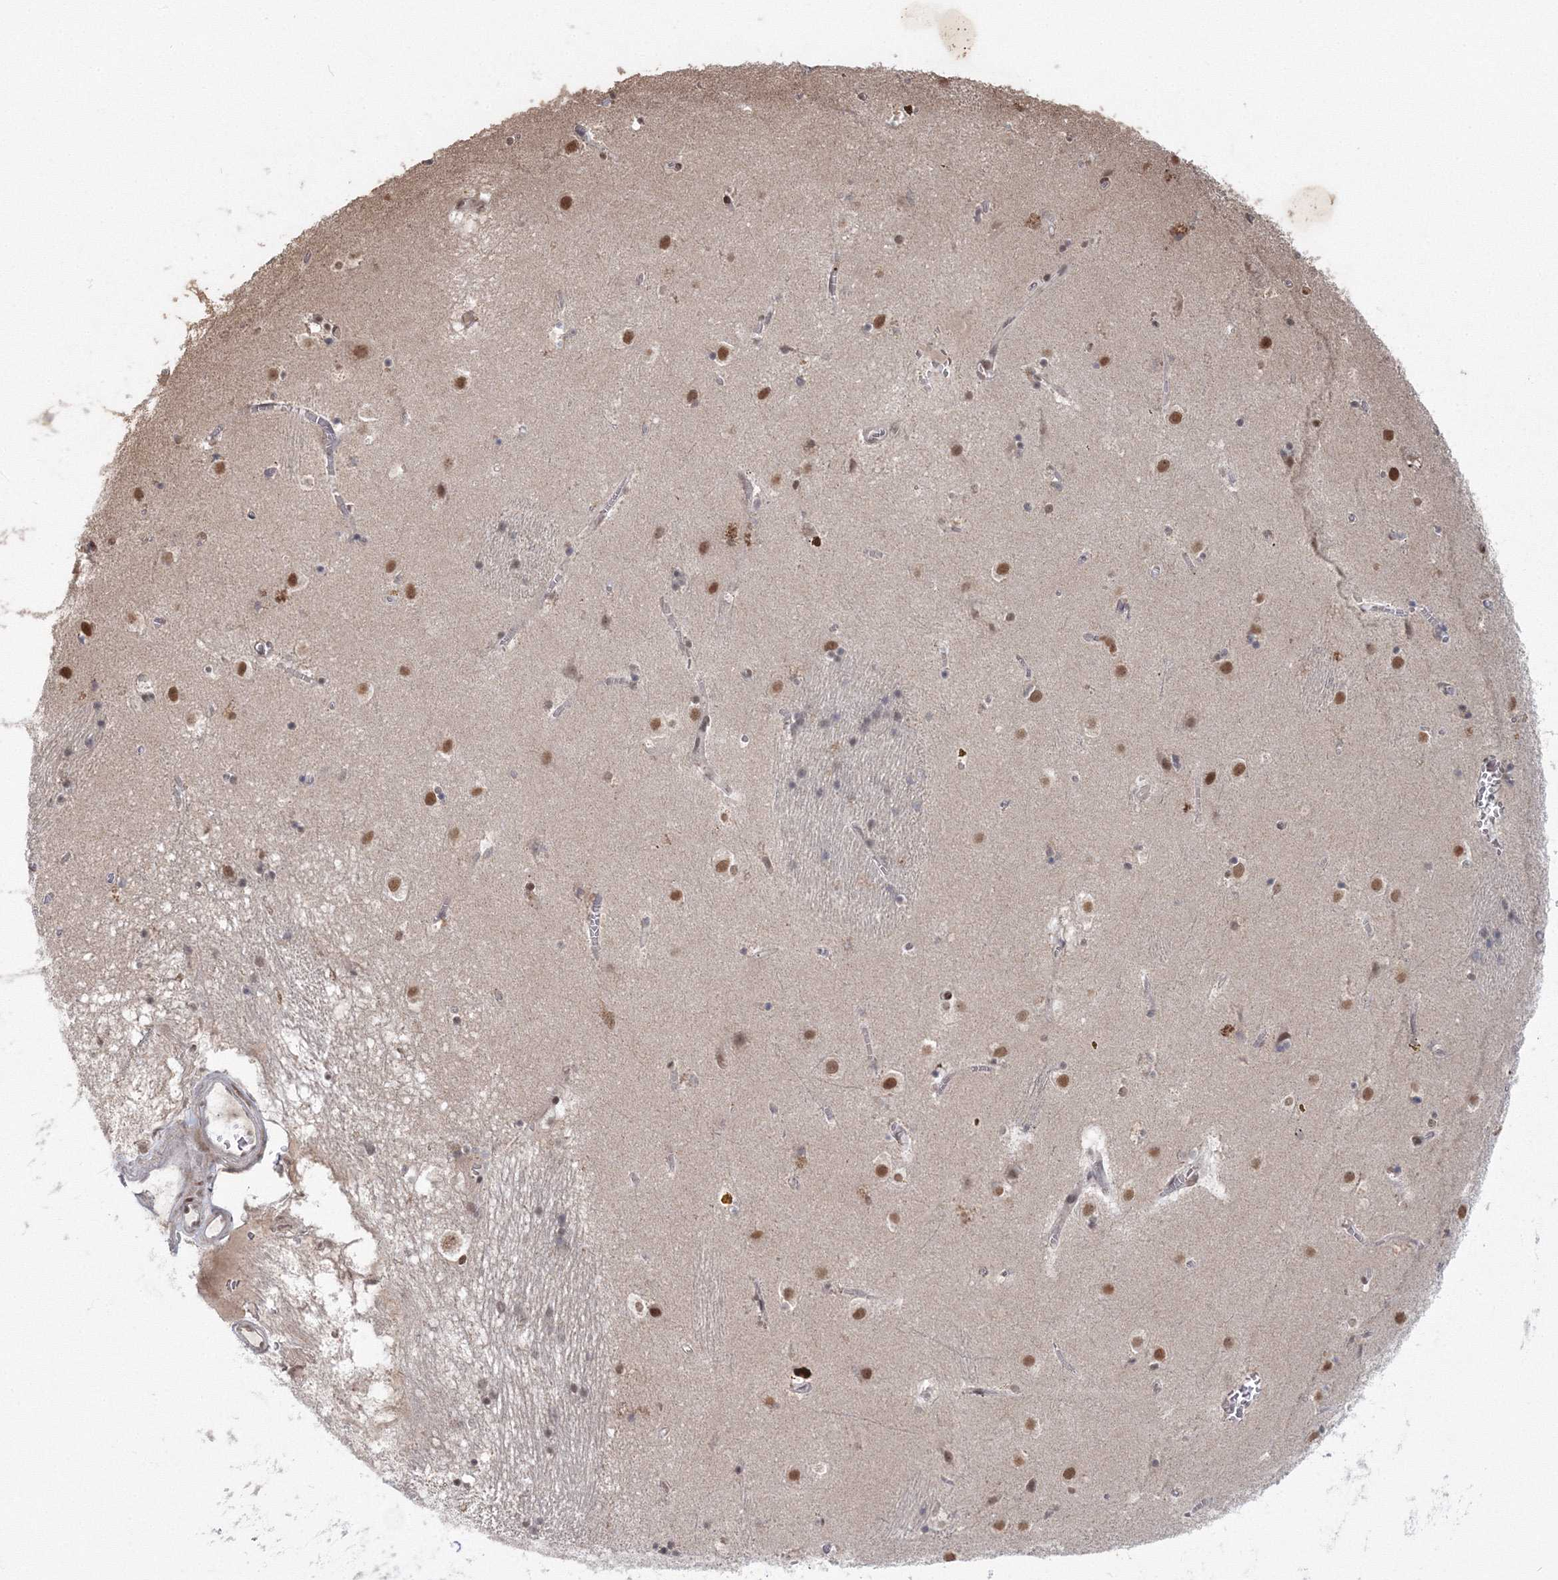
{"staining": {"intensity": "moderate", "quantity": "<25%", "location": "nuclear"}, "tissue": "caudate", "cell_type": "Glial cells", "image_type": "normal", "snomed": [{"axis": "morphology", "description": "Normal tissue, NOS"}, {"axis": "topography", "description": "Lateral ventricle wall"}], "caption": "IHC photomicrograph of unremarkable caudate: human caudate stained using IHC exhibits low levels of moderate protein expression localized specifically in the nuclear of glial cells, appearing as a nuclear brown color.", "gene": "C3orf33", "patient": {"sex": "male", "age": 70}}